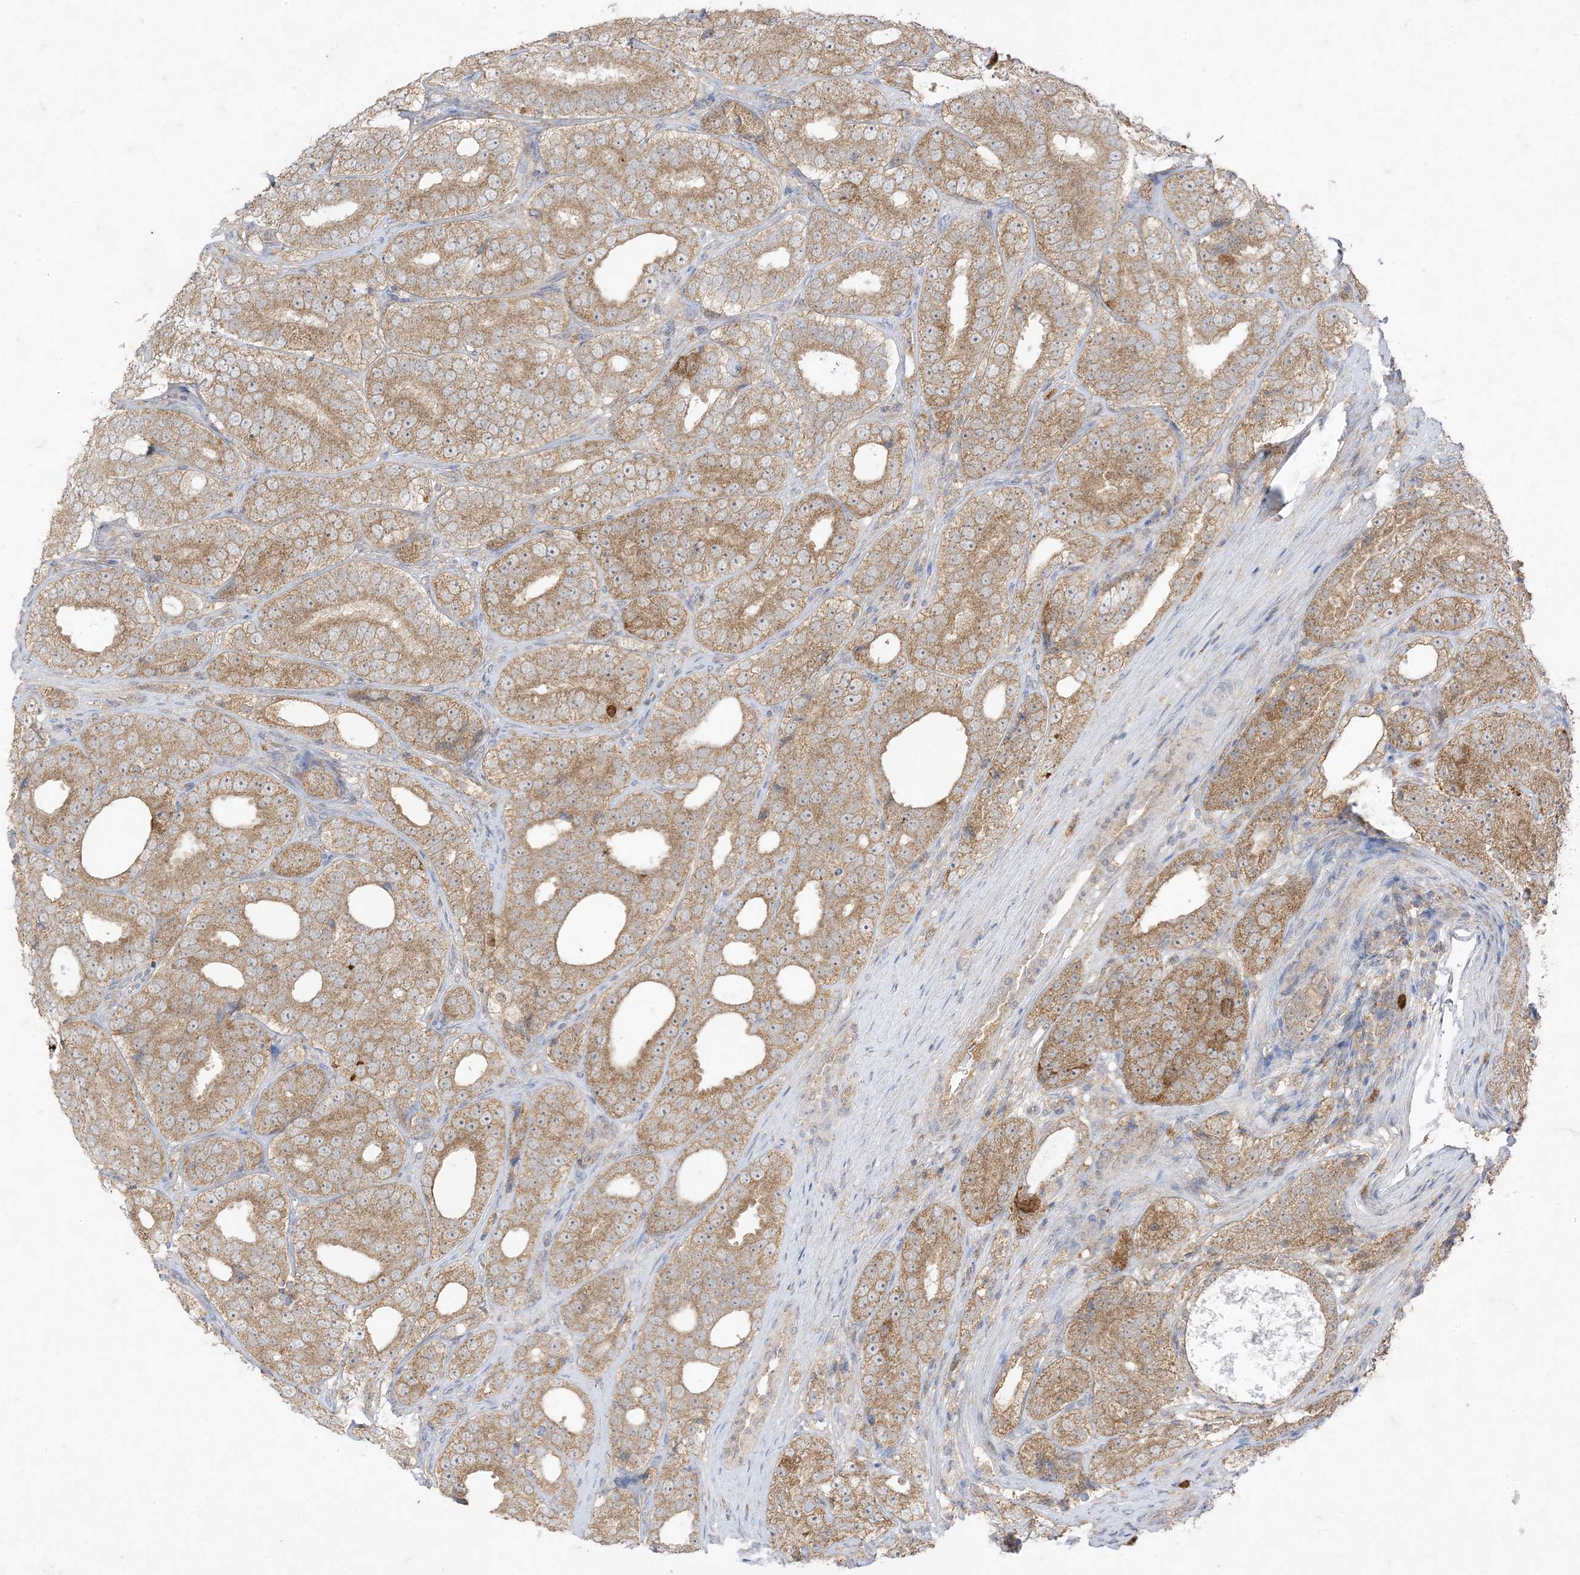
{"staining": {"intensity": "moderate", "quantity": ">75%", "location": "cytoplasmic/membranous"}, "tissue": "prostate cancer", "cell_type": "Tumor cells", "image_type": "cancer", "snomed": [{"axis": "morphology", "description": "Adenocarcinoma, High grade"}, {"axis": "topography", "description": "Prostate"}], "caption": "Prostate cancer tissue demonstrates moderate cytoplasmic/membranous staining in about >75% of tumor cells", "gene": "UBE2C", "patient": {"sex": "male", "age": 56}}